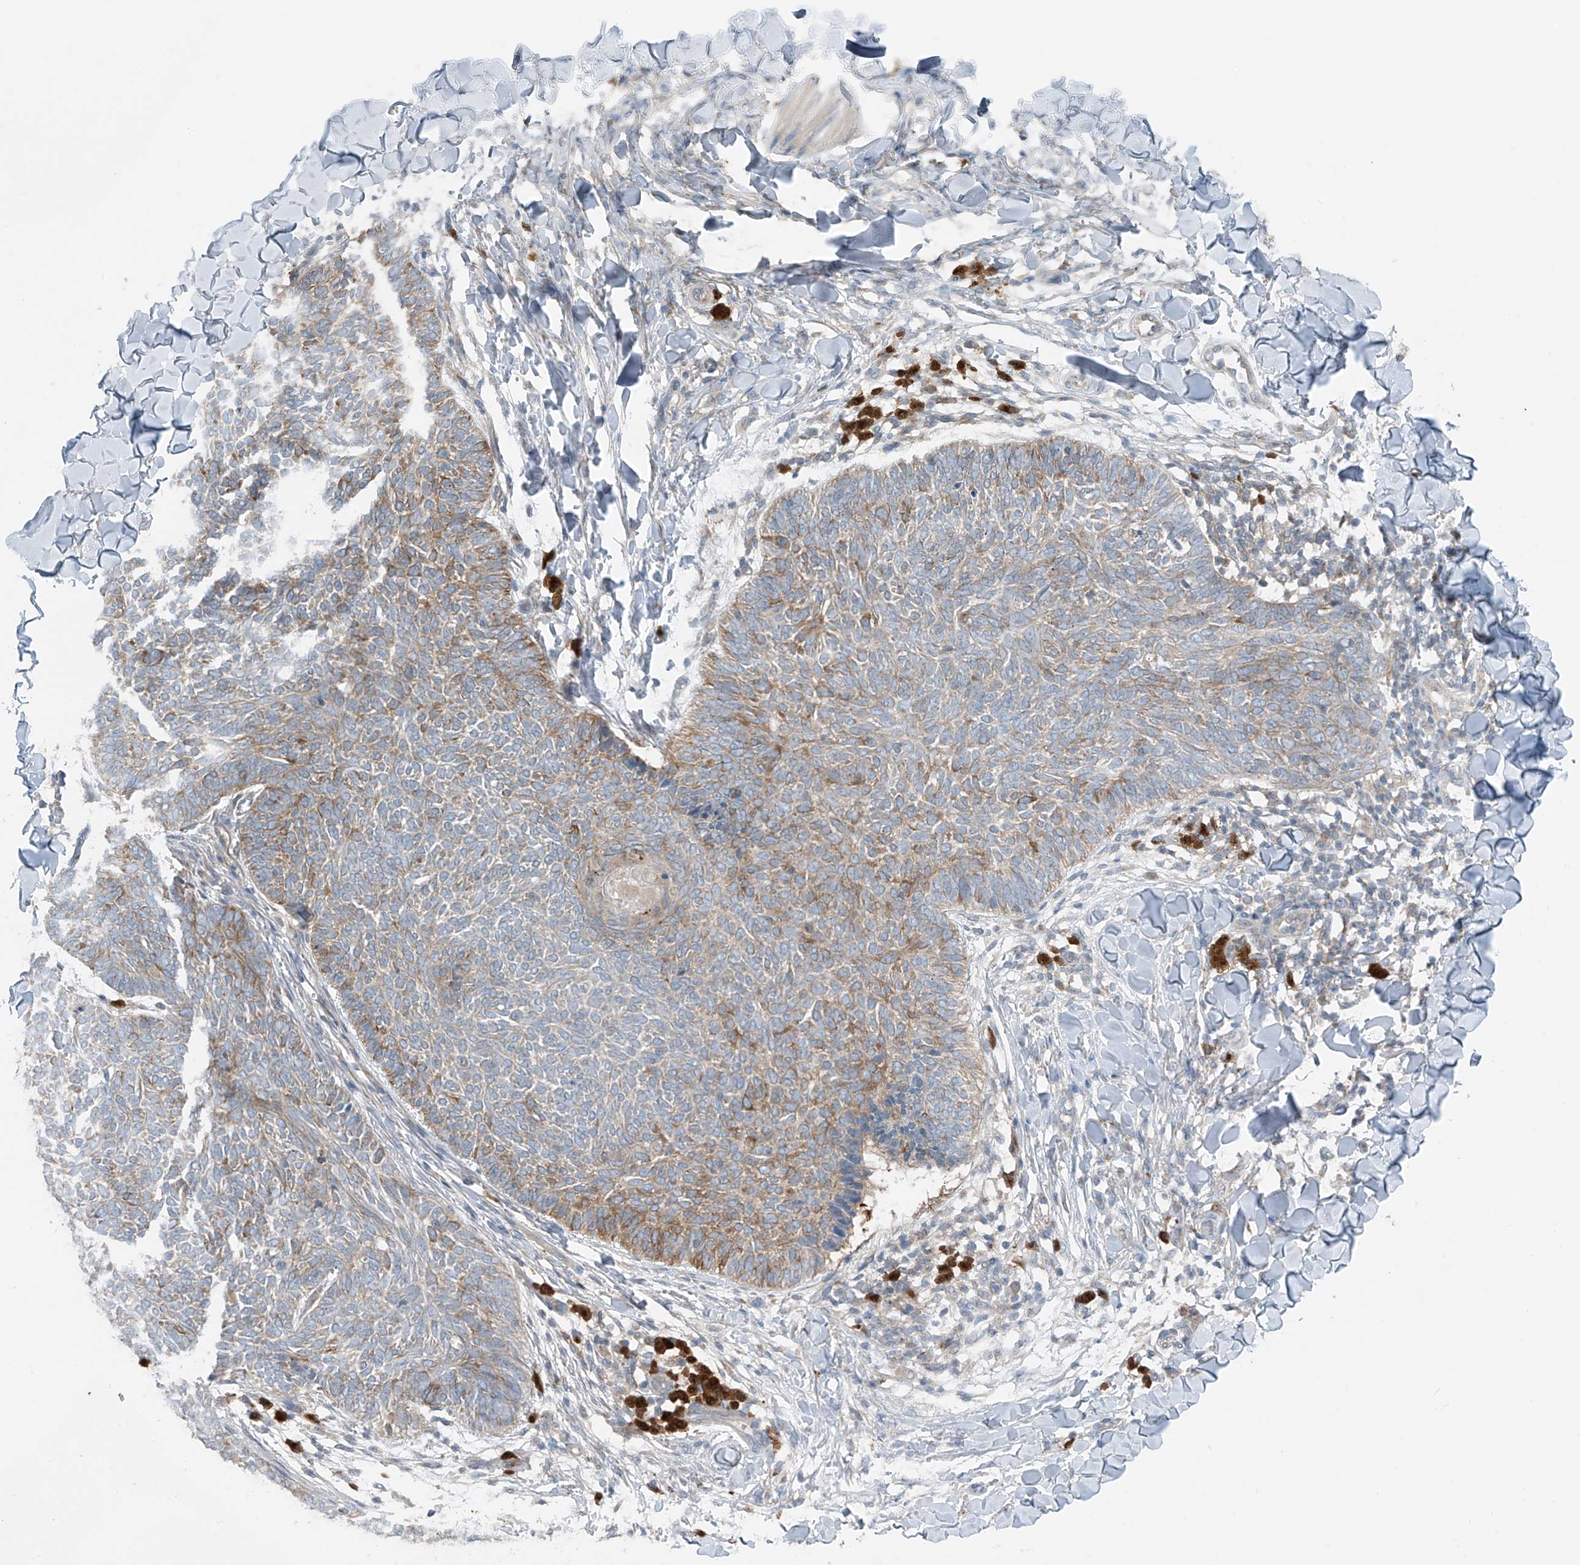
{"staining": {"intensity": "moderate", "quantity": "<25%", "location": "cytoplasmic/membranous"}, "tissue": "skin cancer", "cell_type": "Tumor cells", "image_type": "cancer", "snomed": [{"axis": "morphology", "description": "Normal tissue, NOS"}, {"axis": "morphology", "description": "Basal cell carcinoma"}, {"axis": "topography", "description": "Skin"}], "caption": "Protein staining by IHC displays moderate cytoplasmic/membranous expression in approximately <25% of tumor cells in skin basal cell carcinoma. The staining was performed using DAB (3,3'-diaminobenzidine) to visualize the protein expression in brown, while the nuclei were stained in blue with hematoxylin (Magnification: 20x).", "gene": "SLC12A6", "patient": {"sex": "male", "age": 50}}